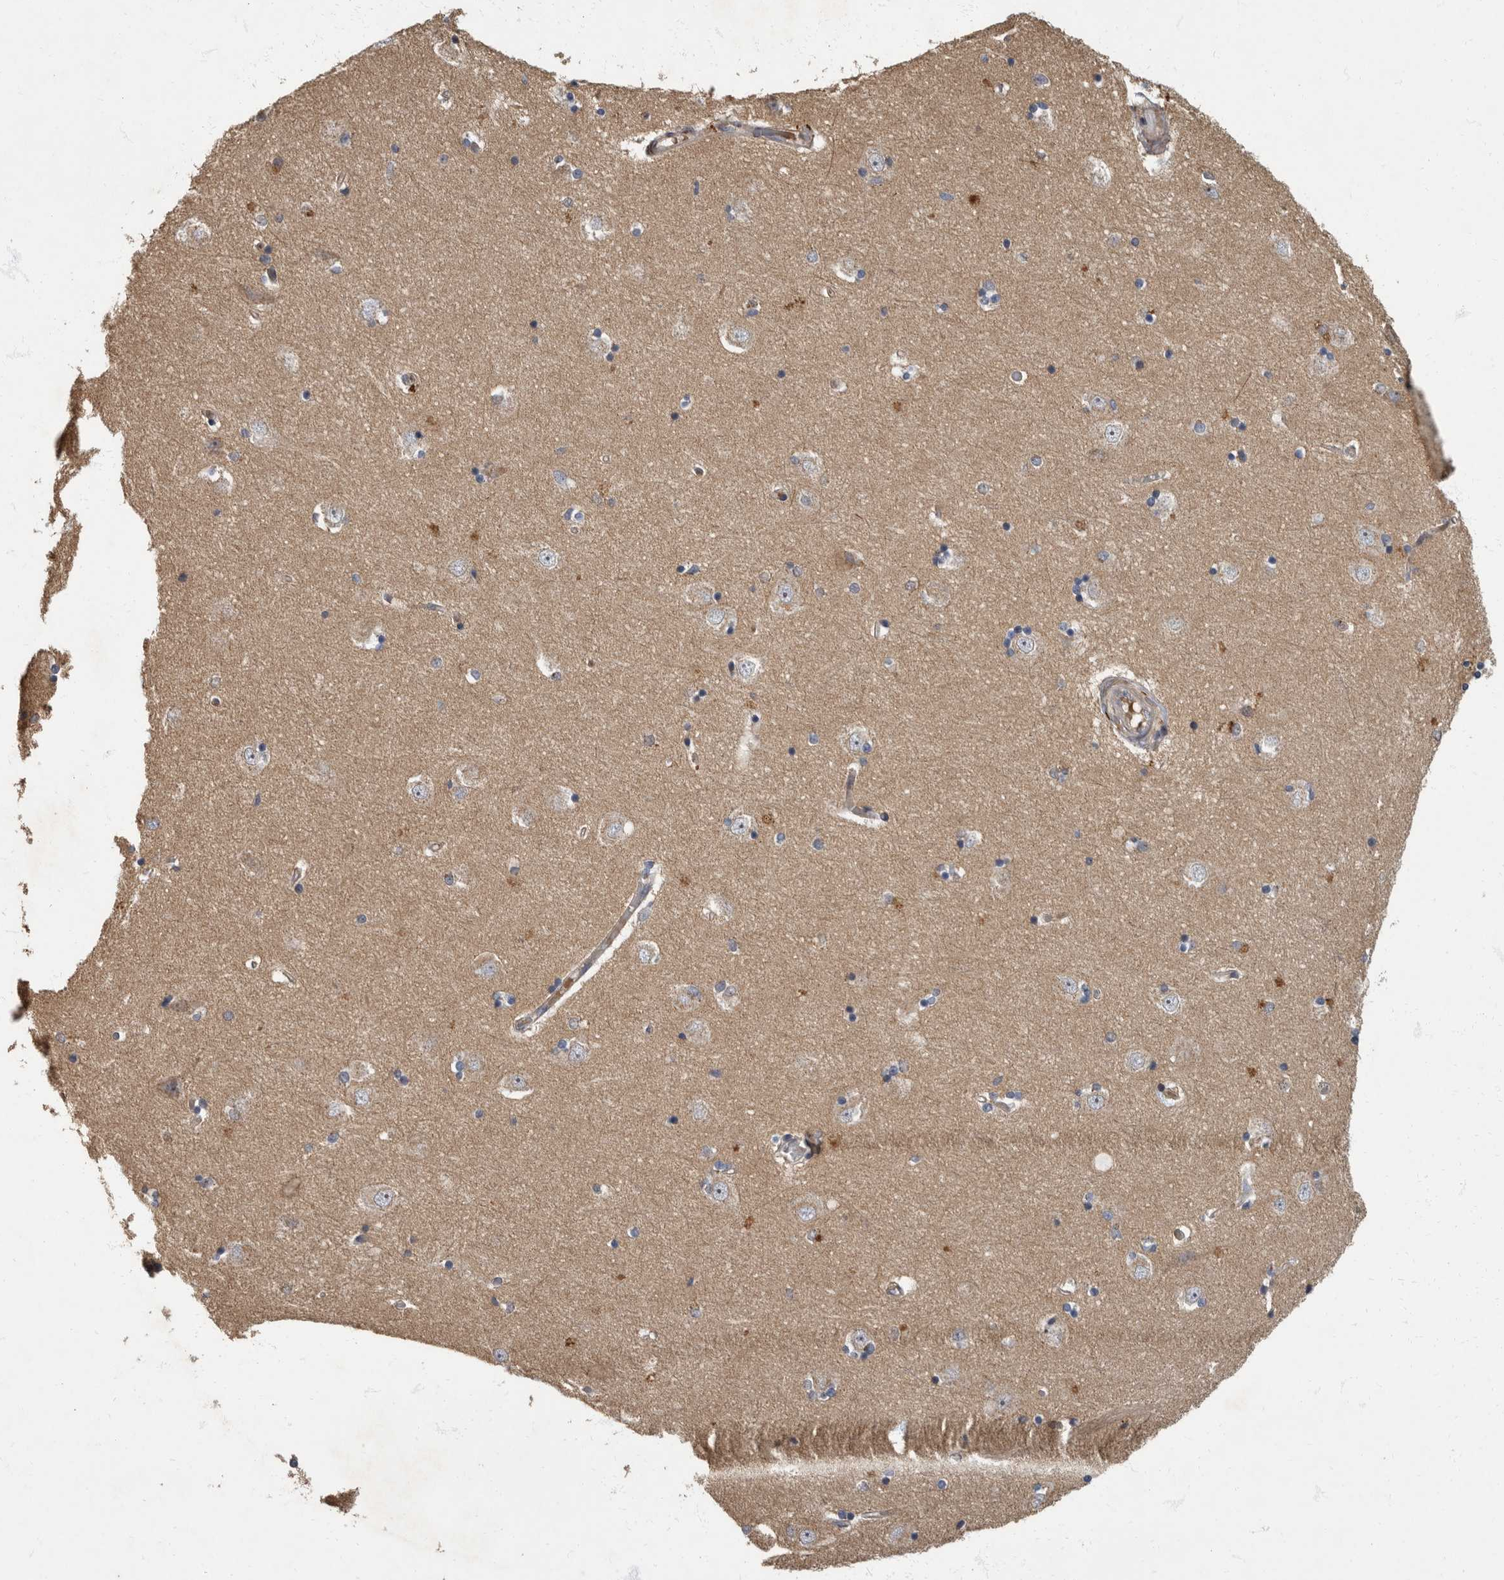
{"staining": {"intensity": "weak", "quantity": "<25%", "location": "cytoplasmic/membranous"}, "tissue": "hippocampus", "cell_type": "Glial cells", "image_type": "normal", "snomed": [{"axis": "morphology", "description": "Normal tissue, NOS"}, {"axis": "topography", "description": "Hippocampus"}], "caption": "A high-resolution micrograph shows immunohistochemistry (IHC) staining of unremarkable hippocampus, which displays no significant positivity in glial cells.", "gene": "IQCK", "patient": {"sex": "male", "age": 45}}